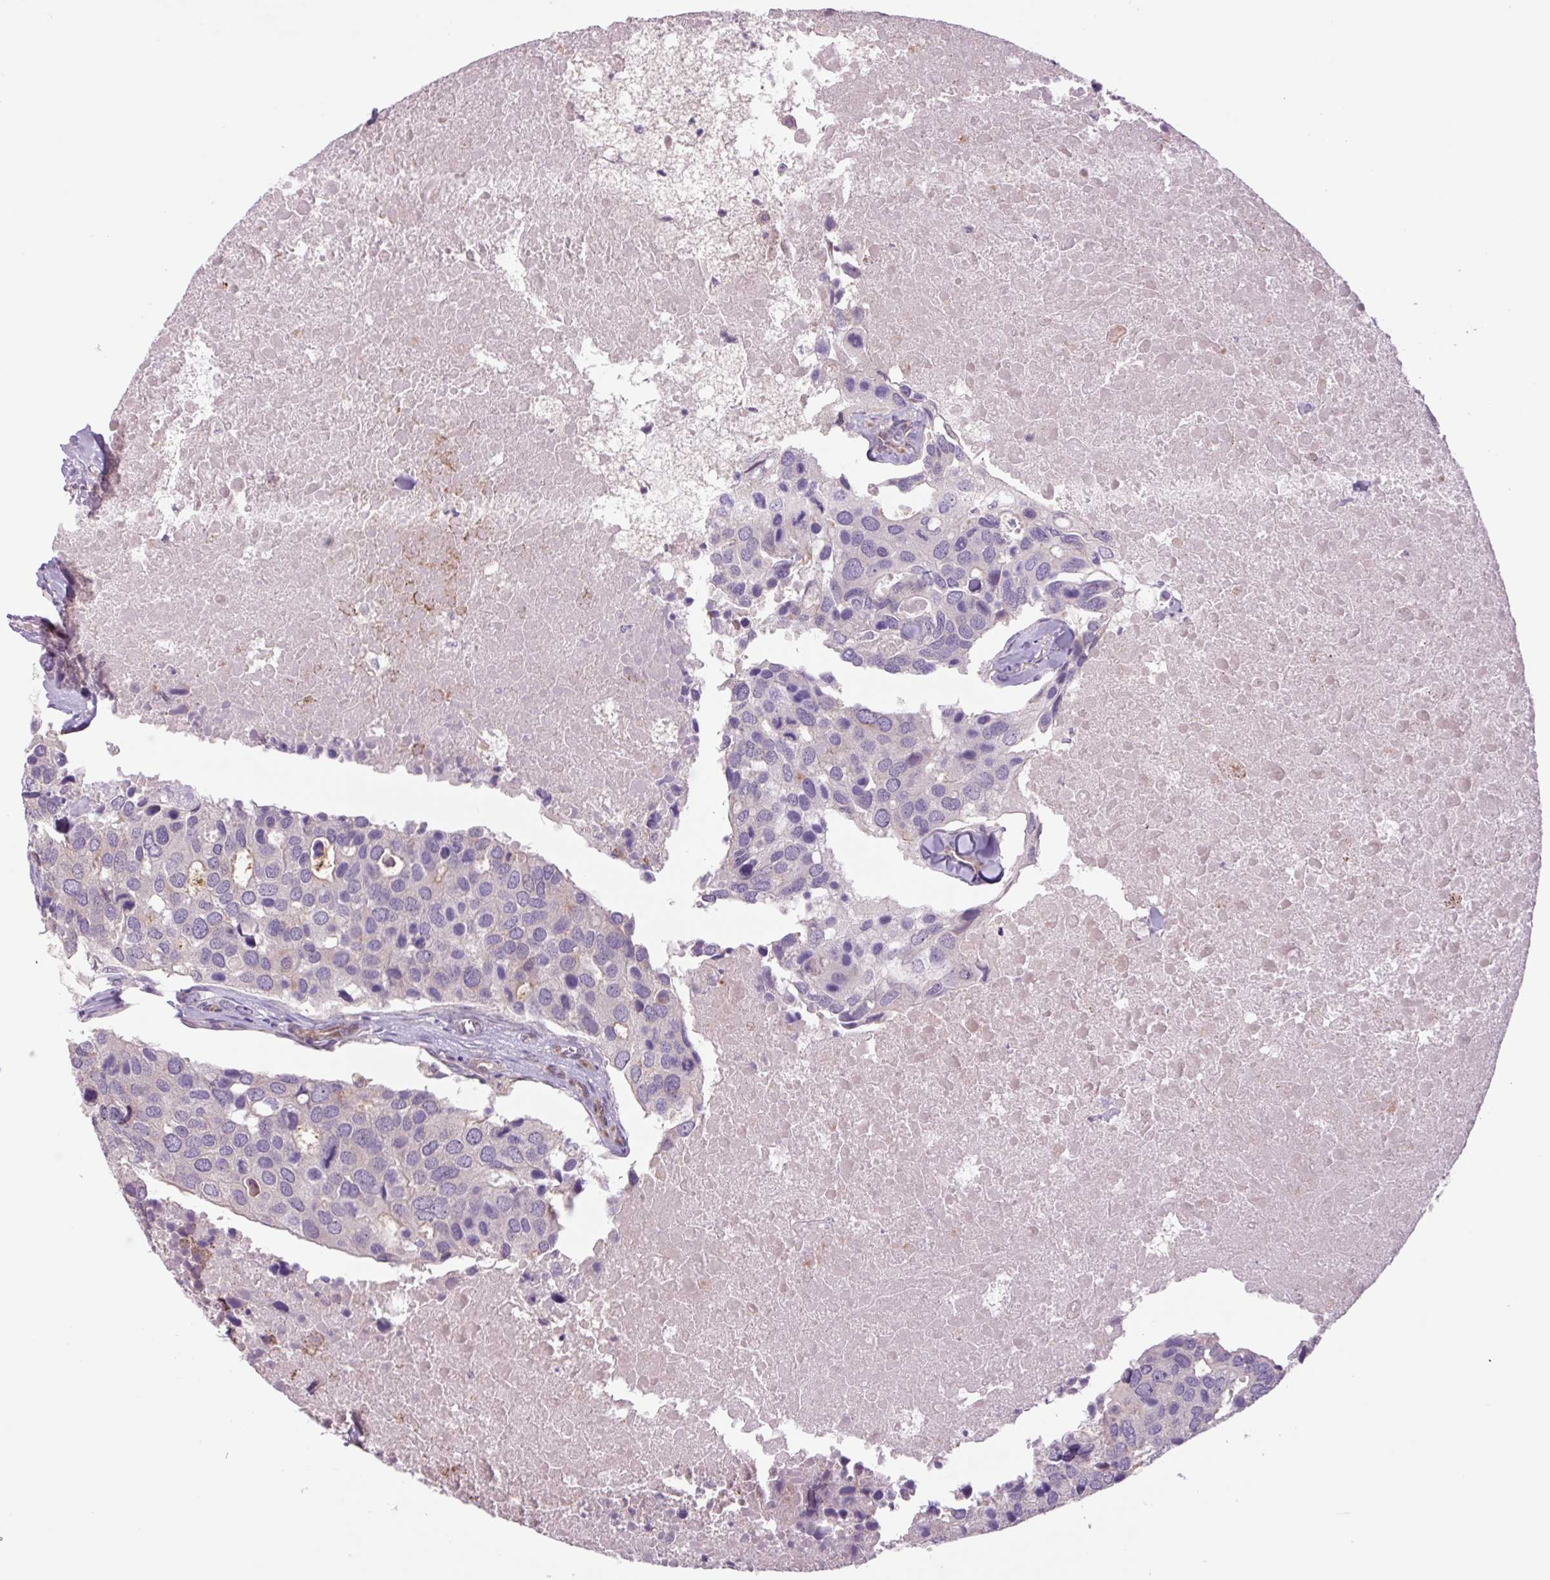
{"staining": {"intensity": "negative", "quantity": "none", "location": "none"}, "tissue": "breast cancer", "cell_type": "Tumor cells", "image_type": "cancer", "snomed": [{"axis": "morphology", "description": "Duct carcinoma"}, {"axis": "topography", "description": "Breast"}], "caption": "A micrograph of infiltrating ductal carcinoma (breast) stained for a protein shows no brown staining in tumor cells. (DAB (3,3'-diaminobenzidine) immunohistochemistry (IHC) visualized using brightfield microscopy, high magnification).", "gene": "PLA2G4A", "patient": {"sex": "female", "age": 83}}